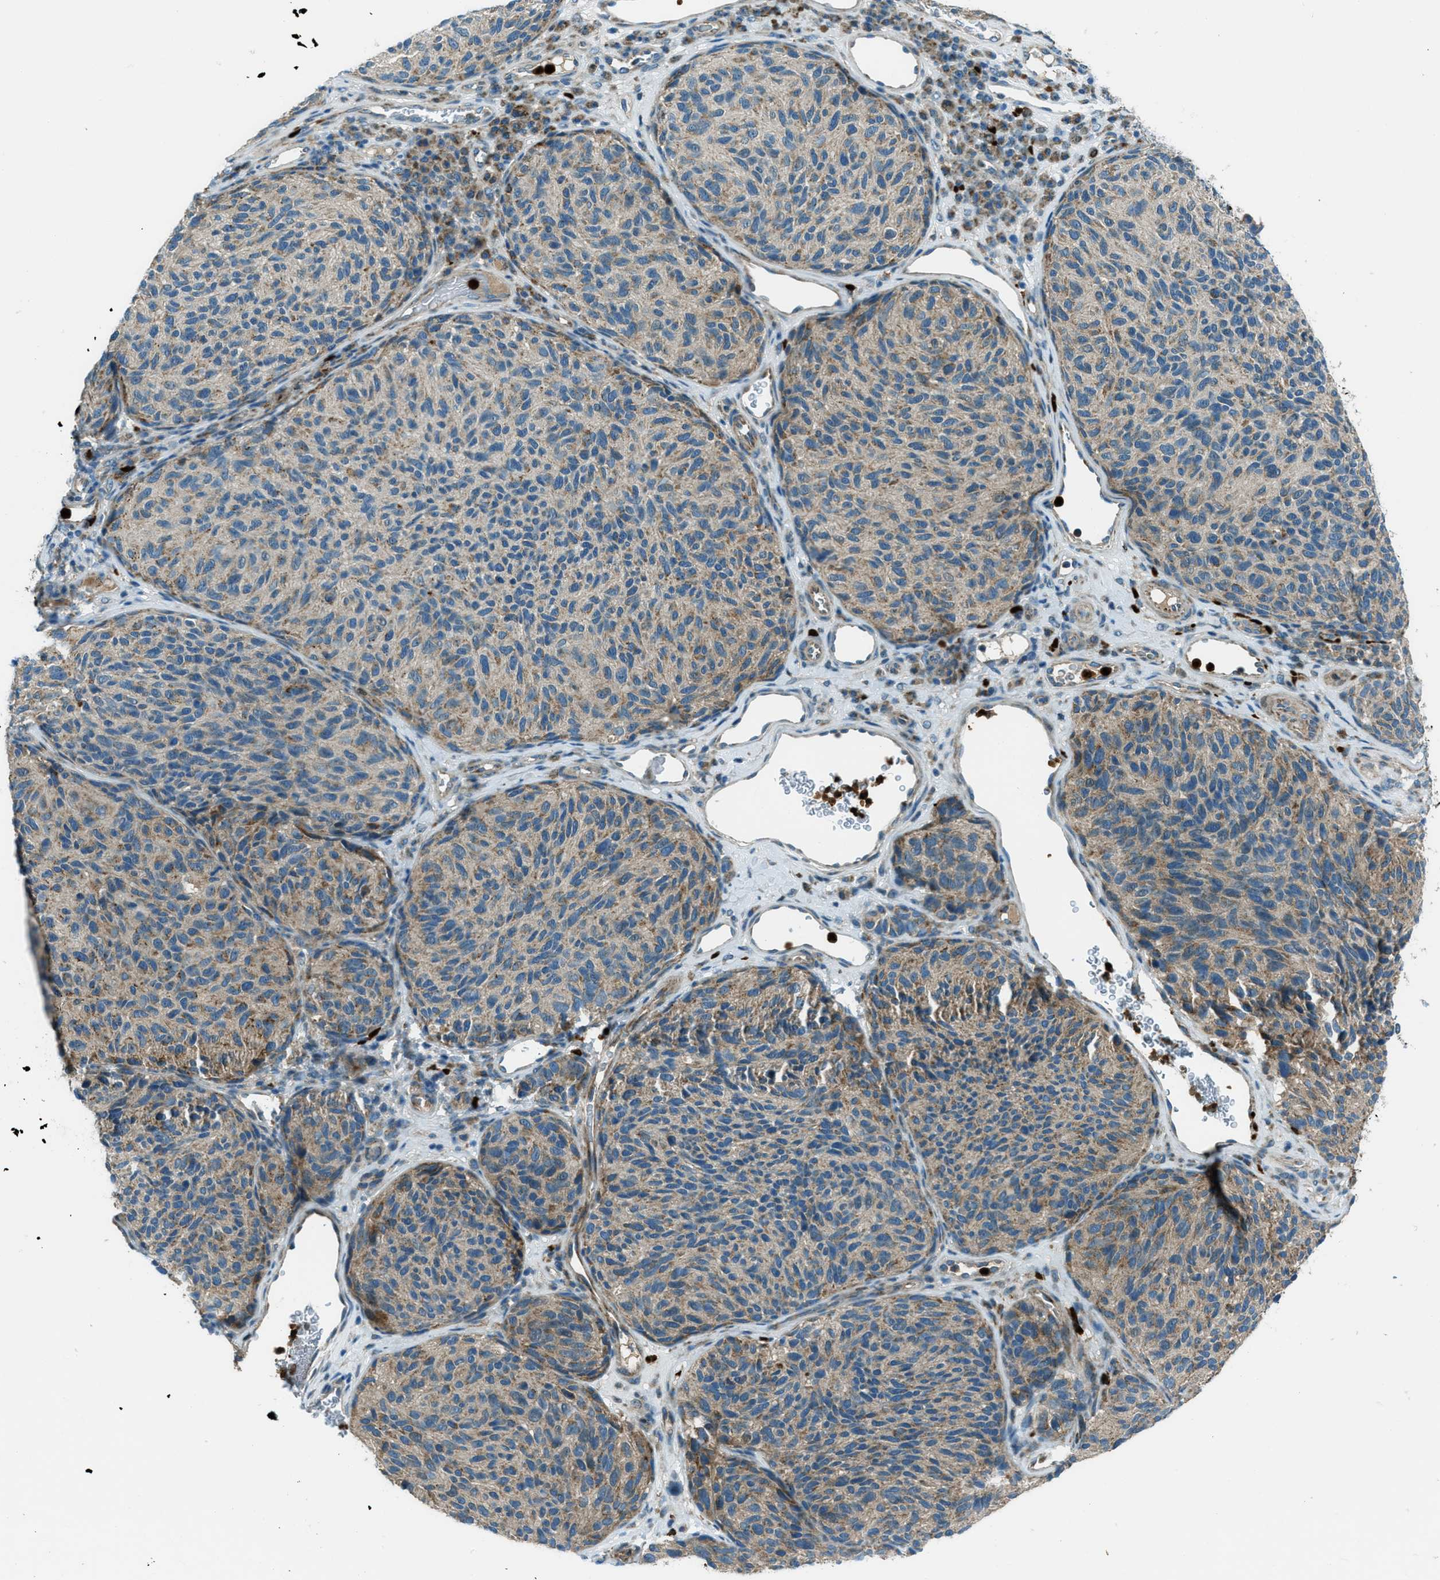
{"staining": {"intensity": "moderate", "quantity": "<25%", "location": "cytoplasmic/membranous"}, "tissue": "melanoma", "cell_type": "Tumor cells", "image_type": "cancer", "snomed": [{"axis": "morphology", "description": "Malignant melanoma, NOS"}, {"axis": "topography", "description": "Skin"}], "caption": "Immunohistochemical staining of melanoma exhibits low levels of moderate cytoplasmic/membranous staining in approximately <25% of tumor cells. (Brightfield microscopy of DAB IHC at high magnification).", "gene": "FAR1", "patient": {"sex": "female", "age": 73}}